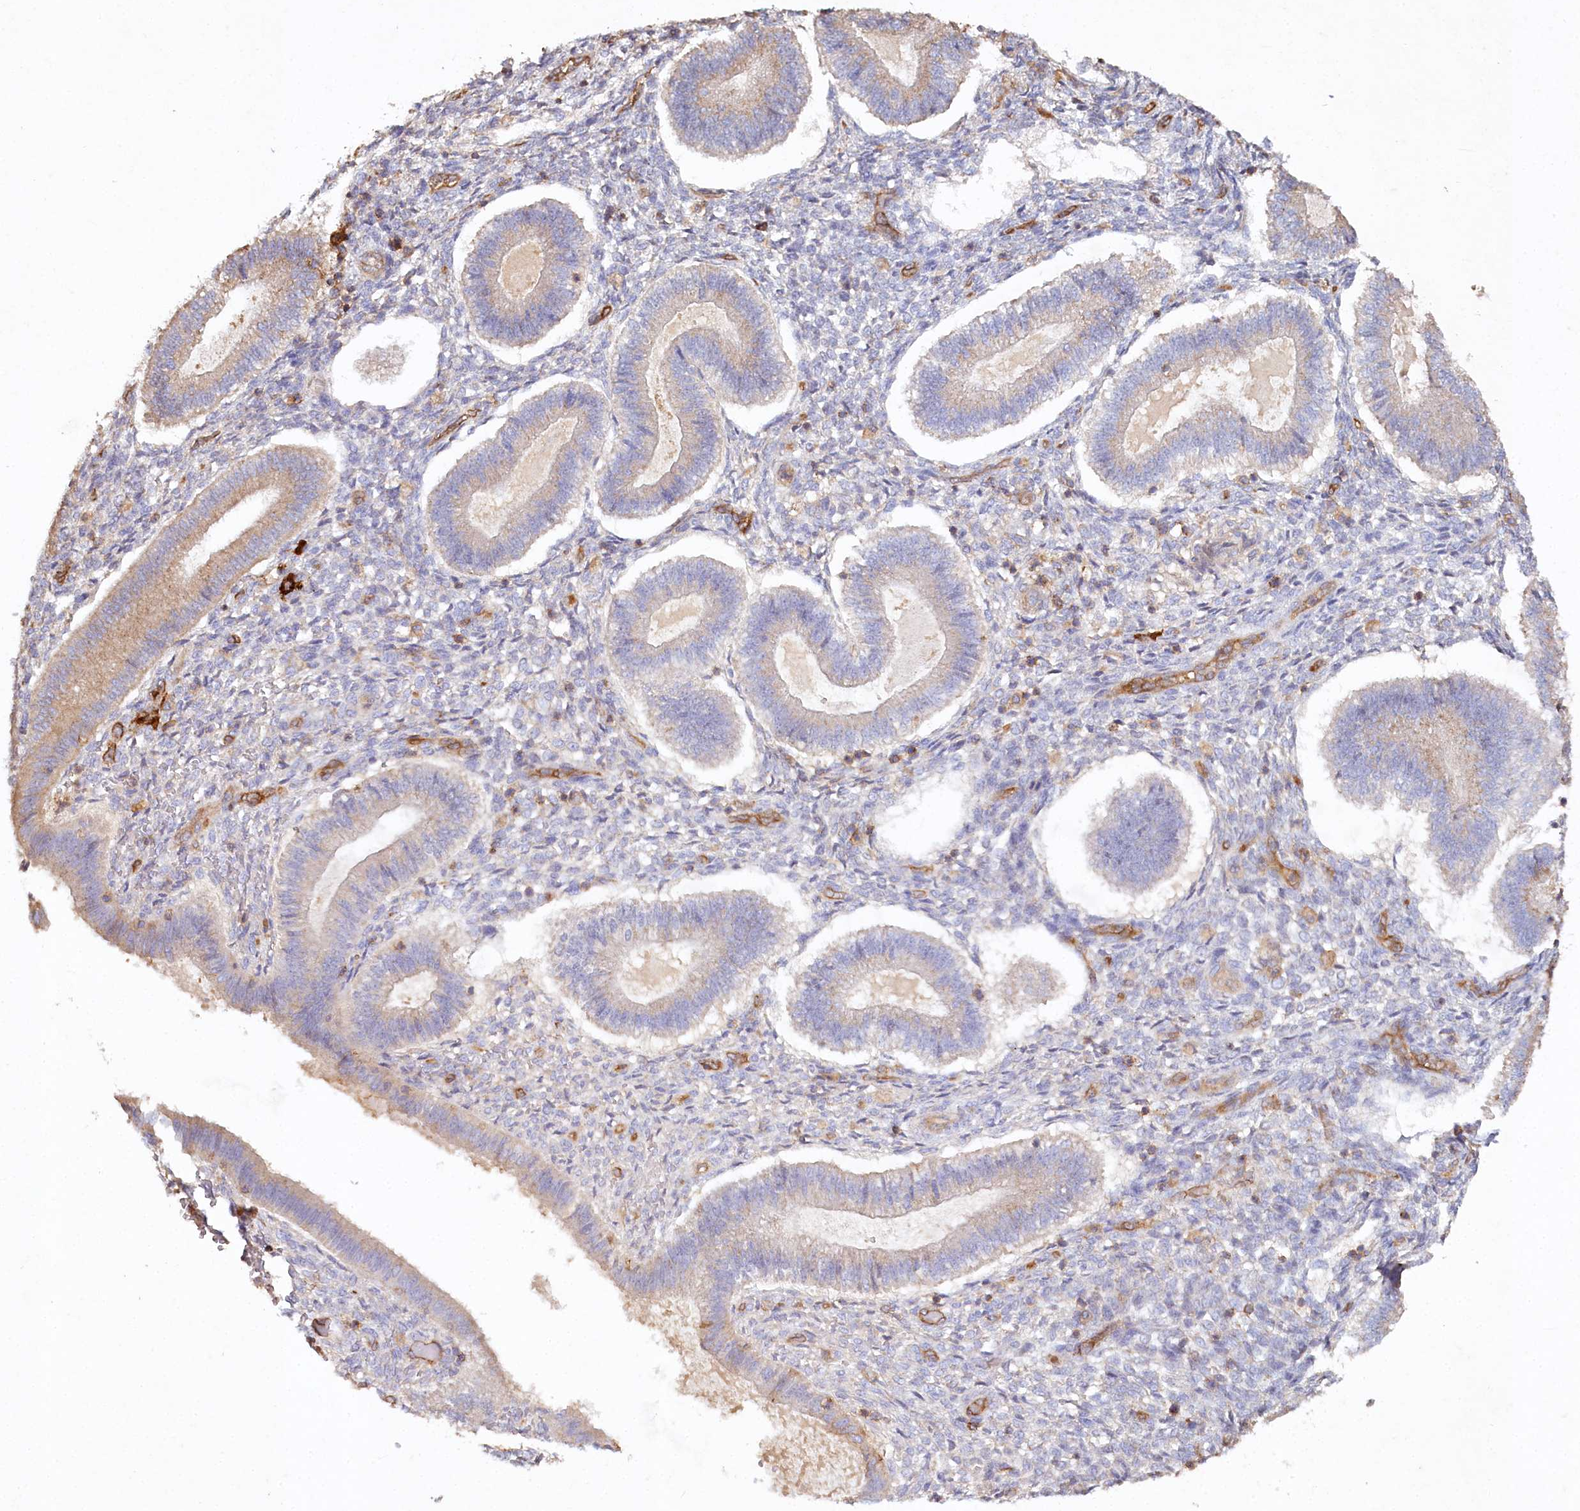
{"staining": {"intensity": "negative", "quantity": "none", "location": "none"}, "tissue": "endometrium", "cell_type": "Cells in endometrial stroma", "image_type": "normal", "snomed": [{"axis": "morphology", "description": "Normal tissue, NOS"}, {"axis": "topography", "description": "Endometrium"}], "caption": "DAB (3,3'-diaminobenzidine) immunohistochemical staining of benign endometrium demonstrates no significant expression in cells in endometrial stroma. (DAB (3,3'-diaminobenzidine) IHC, high magnification).", "gene": "RBP5", "patient": {"sex": "female", "age": 25}}